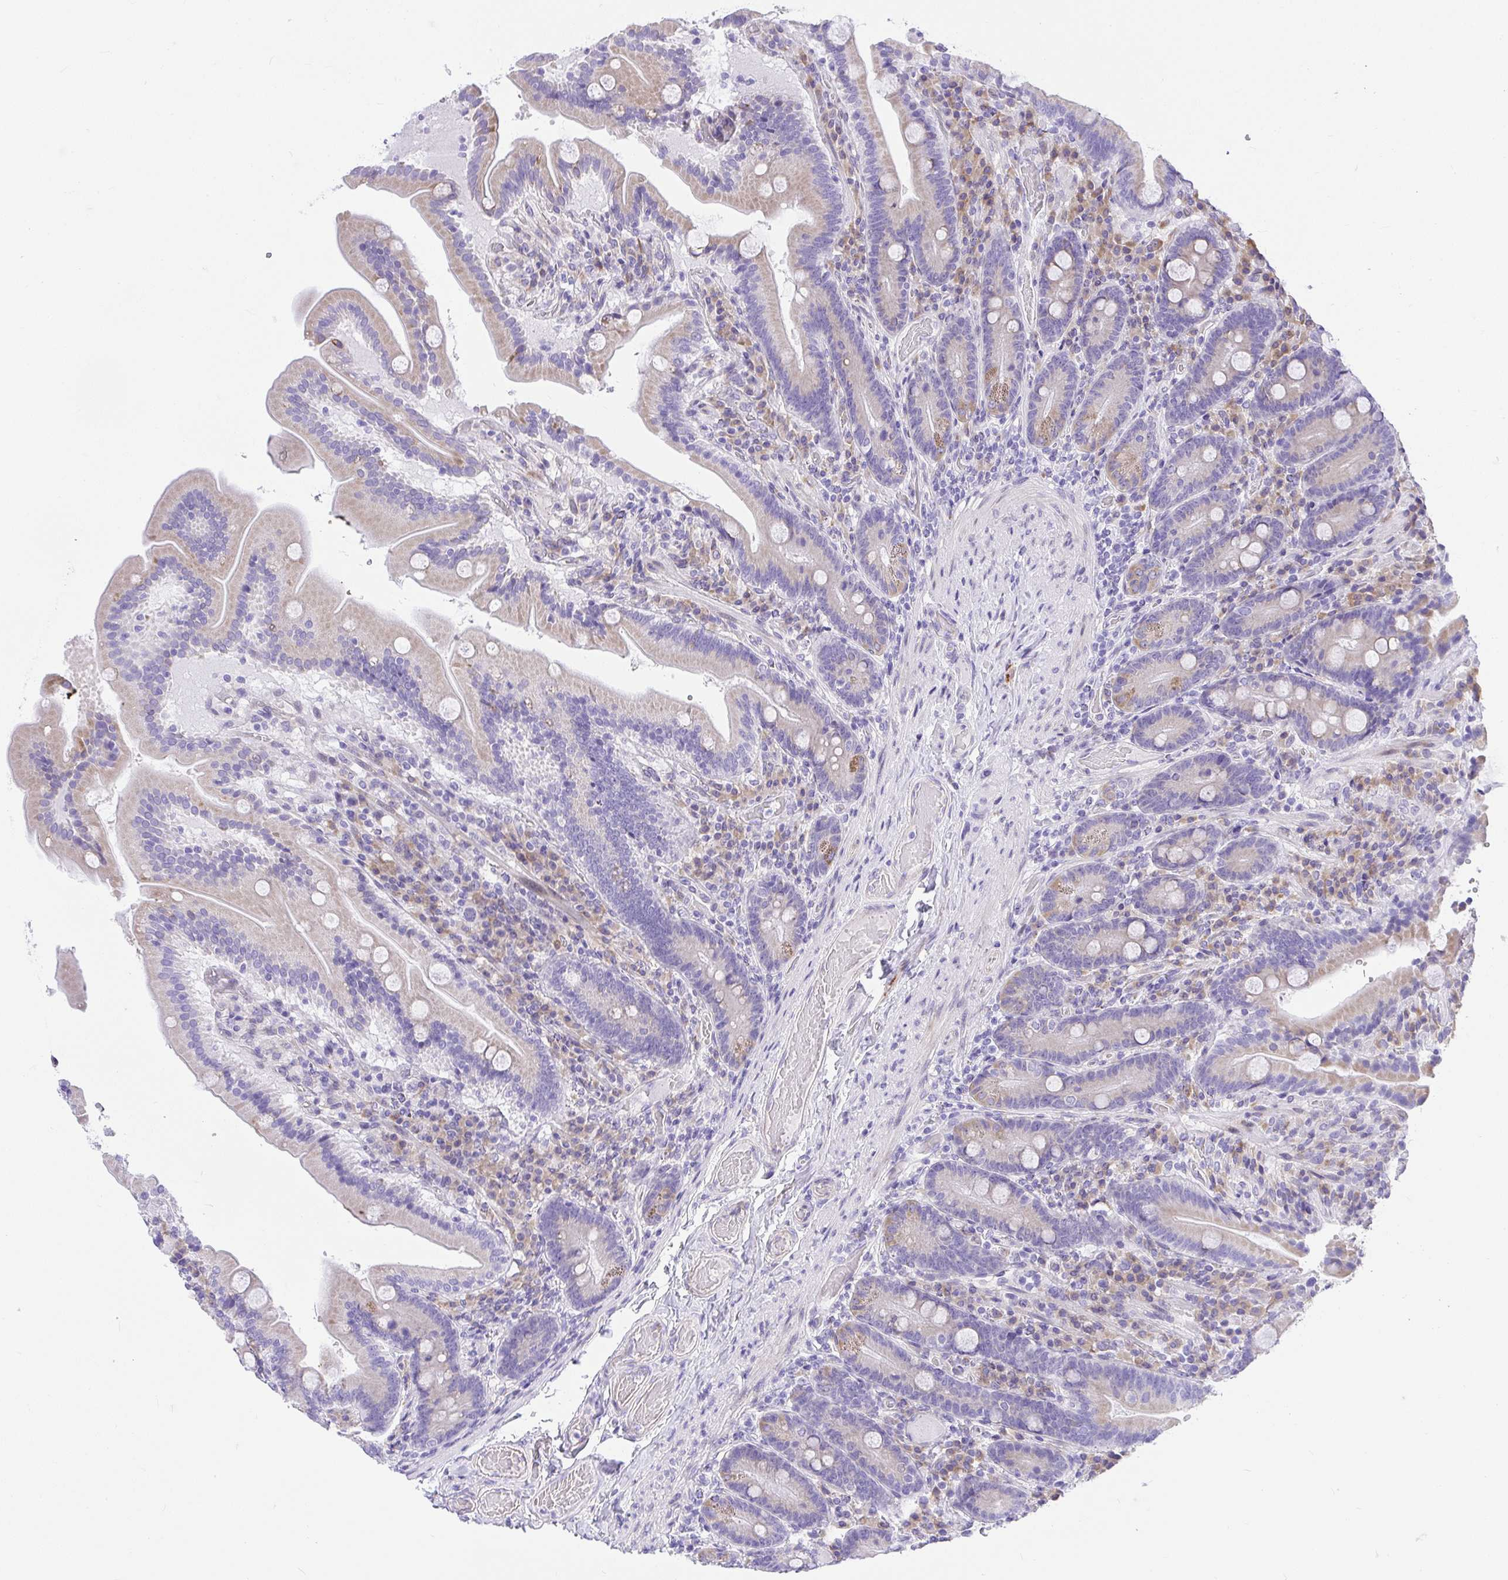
{"staining": {"intensity": "weak", "quantity": "<25%", "location": "cytoplasmic/membranous"}, "tissue": "duodenum", "cell_type": "Glandular cells", "image_type": "normal", "snomed": [{"axis": "morphology", "description": "Normal tissue, NOS"}, {"axis": "topography", "description": "Duodenum"}], "caption": "Glandular cells are negative for protein expression in normal human duodenum. (DAB (3,3'-diaminobenzidine) IHC with hematoxylin counter stain).", "gene": "ADRA2C", "patient": {"sex": "female", "age": 62}}